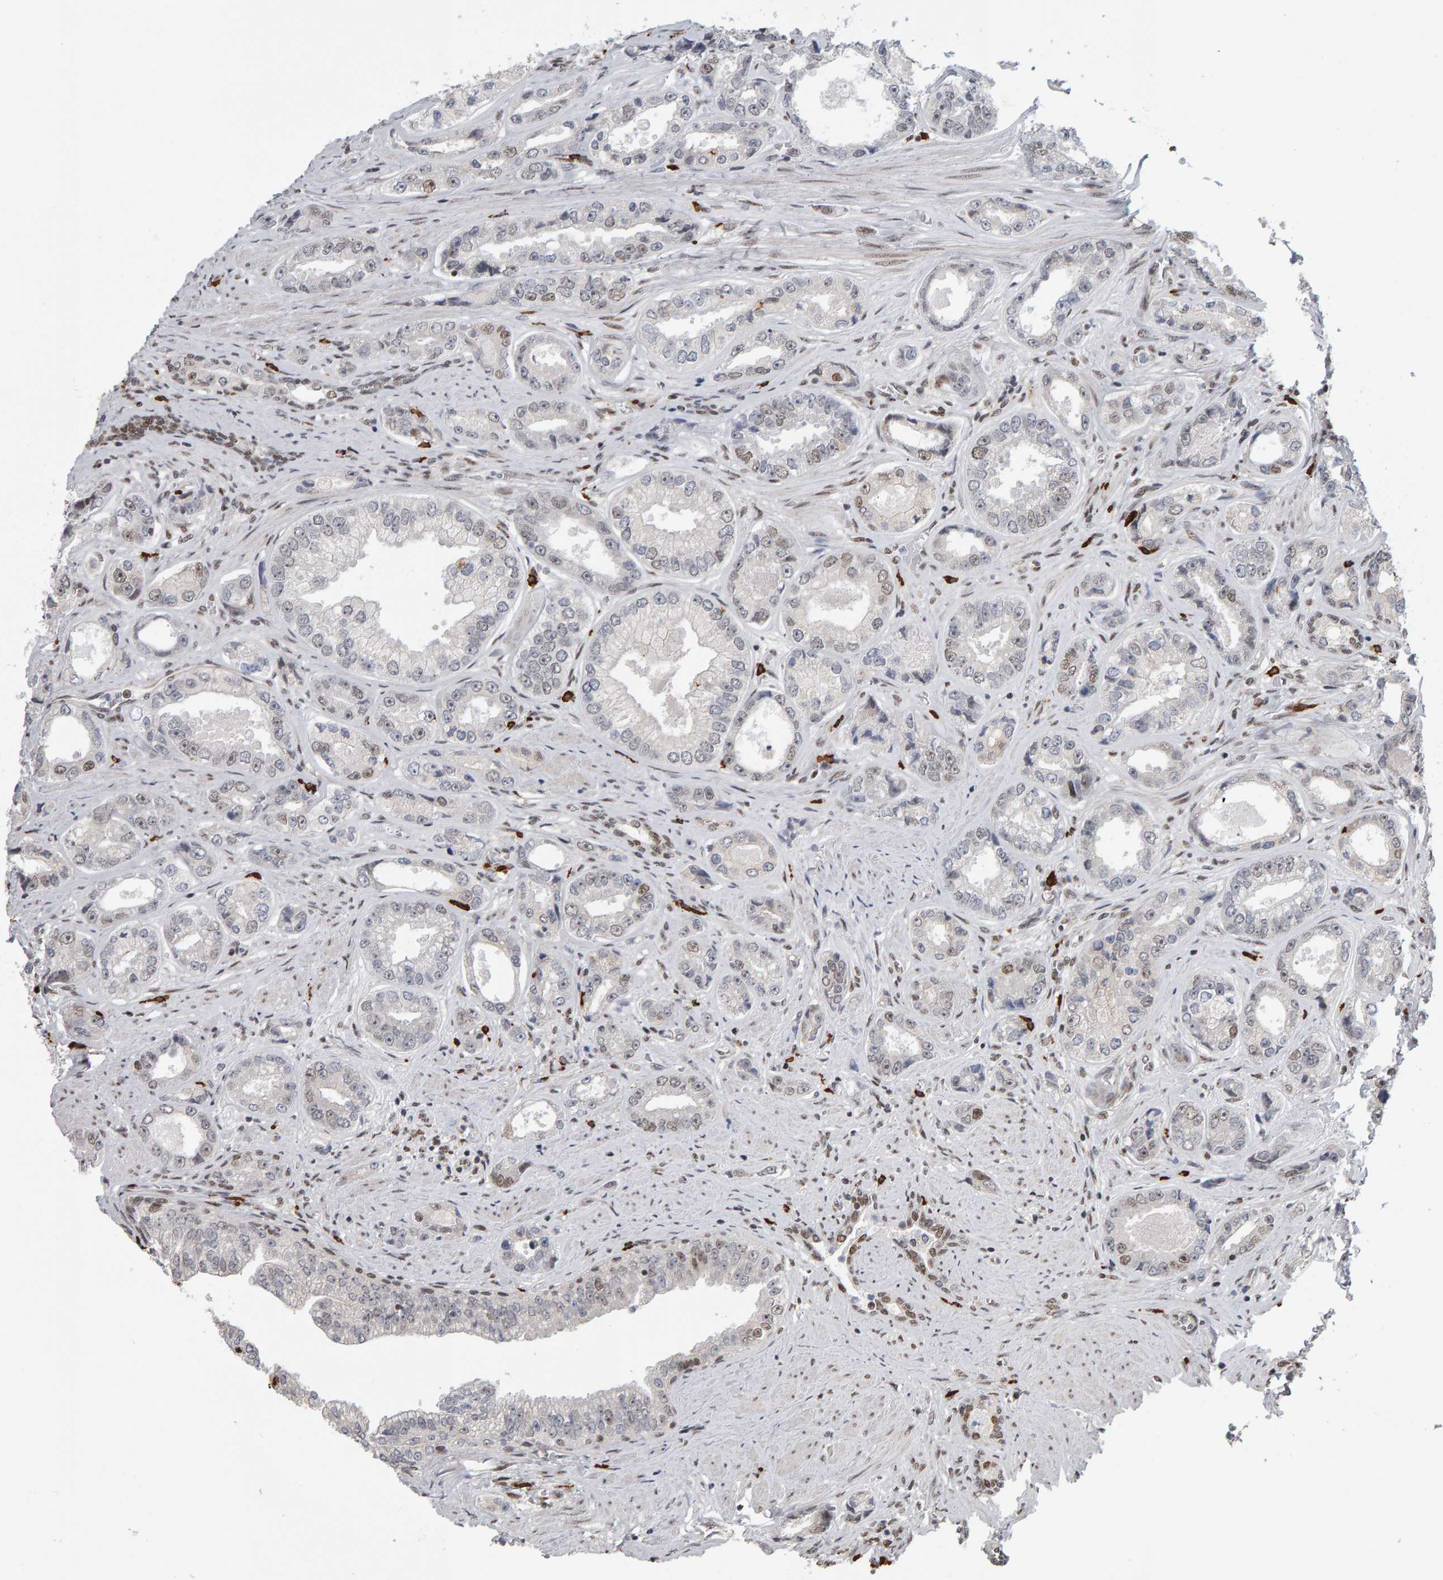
{"staining": {"intensity": "moderate", "quantity": "<25%", "location": "nuclear"}, "tissue": "prostate cancer", "cell_type": "Tumor cells", "image_type": "cancer", "snomed": [{"axis": "morphology", "description": "Adenocarcinoma, High grade"}, {"axis": "topography", "description": "Prostate"}], "caption": "This histopathology image reveals IHC staining of prostate cancer (adenocarcinoma (high-grade)), with low moderate nuclear expression in approximately <25% of tumor cells.", "gene": "ATF7IP", "patient": {"sex": "male", "age": 61}}